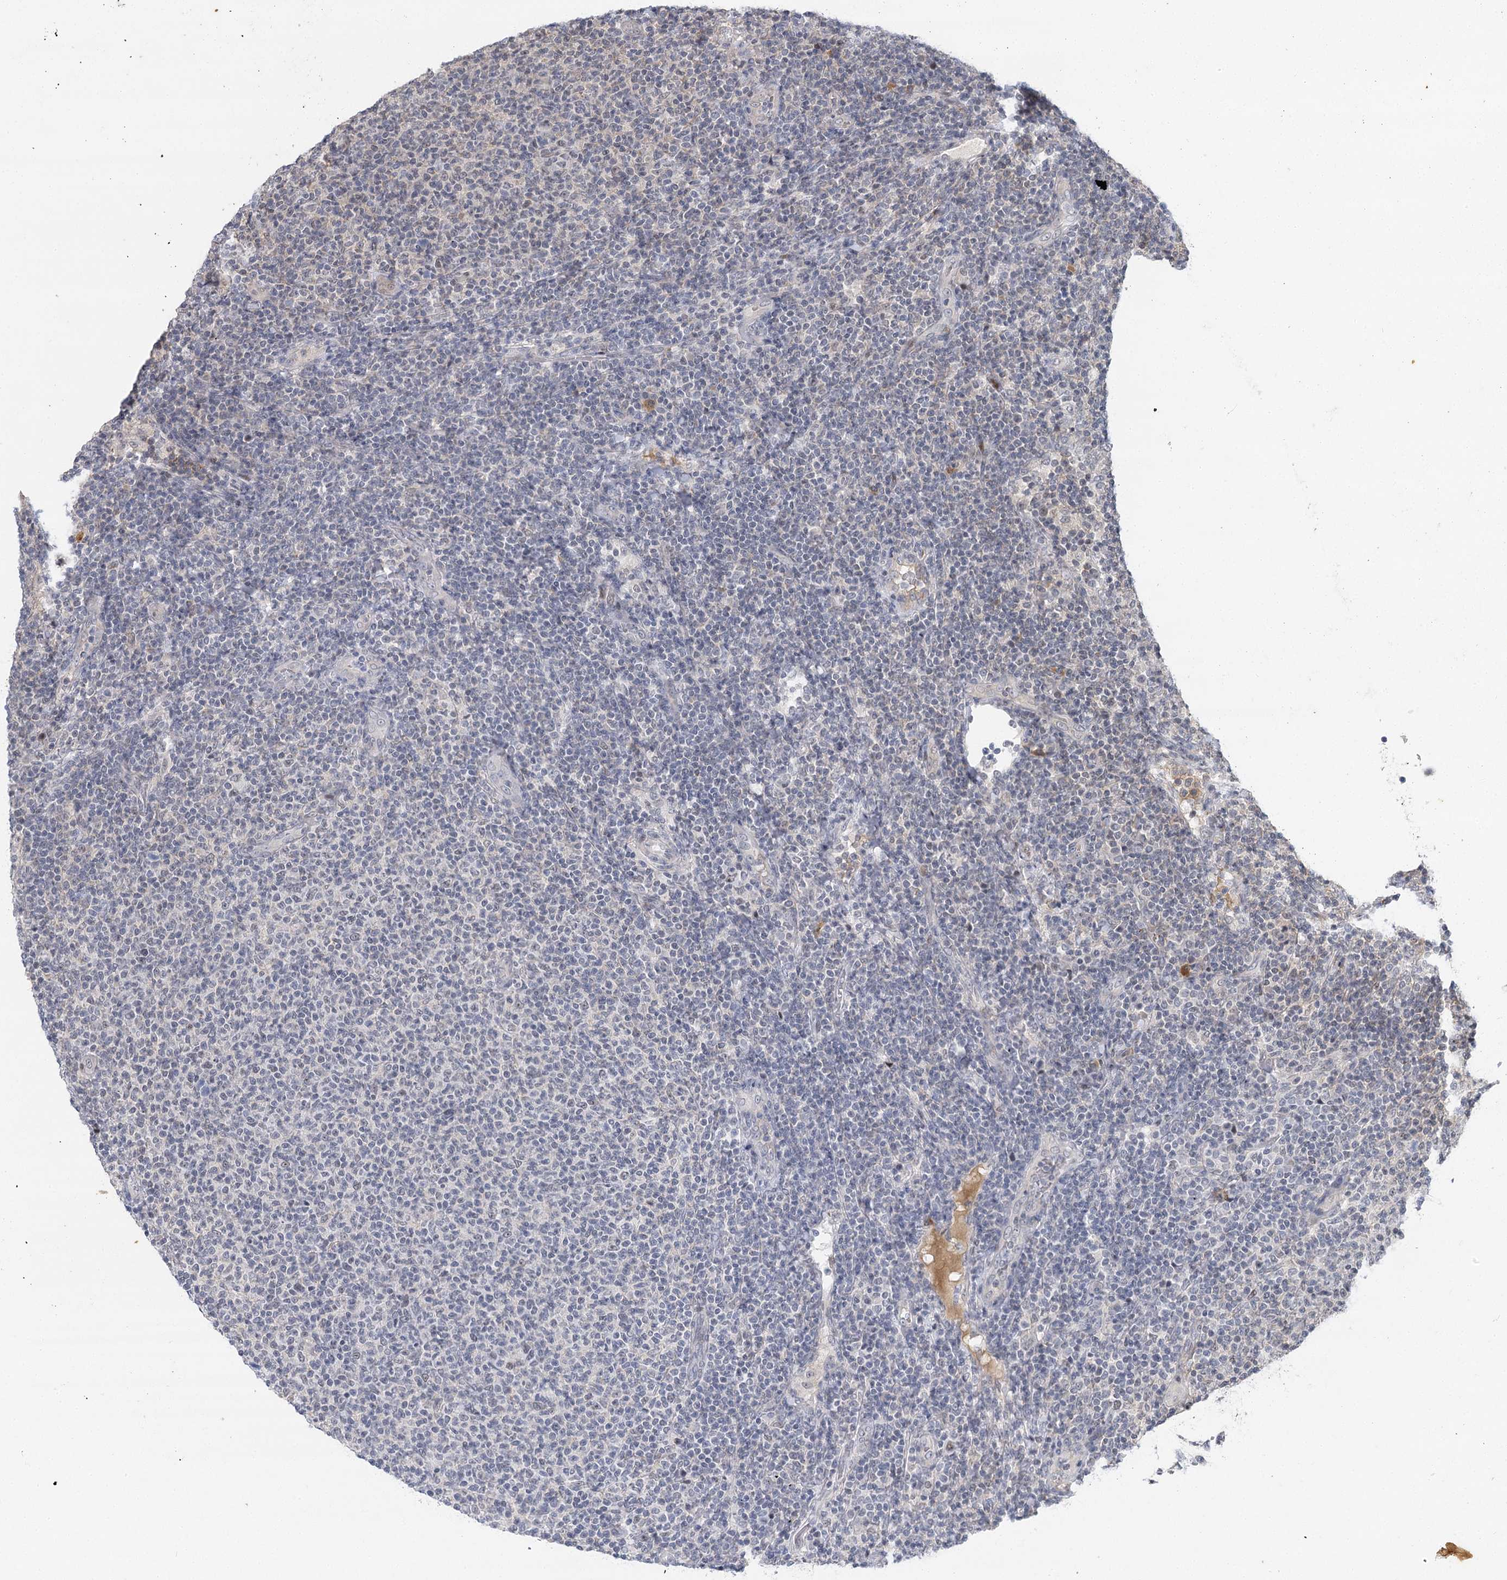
{"staining": {"intensity": "negative", "quantity": "none", "location": "none"}, "tissue": "lymphoma", "cell_type": "Tumor cells", "image_type": "cancer", "snomed": [{"axis": "morphology", "description": "Malignant lymphoma, non-Hodgkin's type, Low grade"}, {"axis": "topography", "description": "Lymph node"}], "caption": "High magnification brightfield microscopy of lymphoma stained with DAB (3,3'-diaminobenzidine) (brown) and counterstained with hematoxylin (blue): tumor cells show no significant expression.", "gene": "IL11RA", "patient": {"sex": "male", "age": 66}}